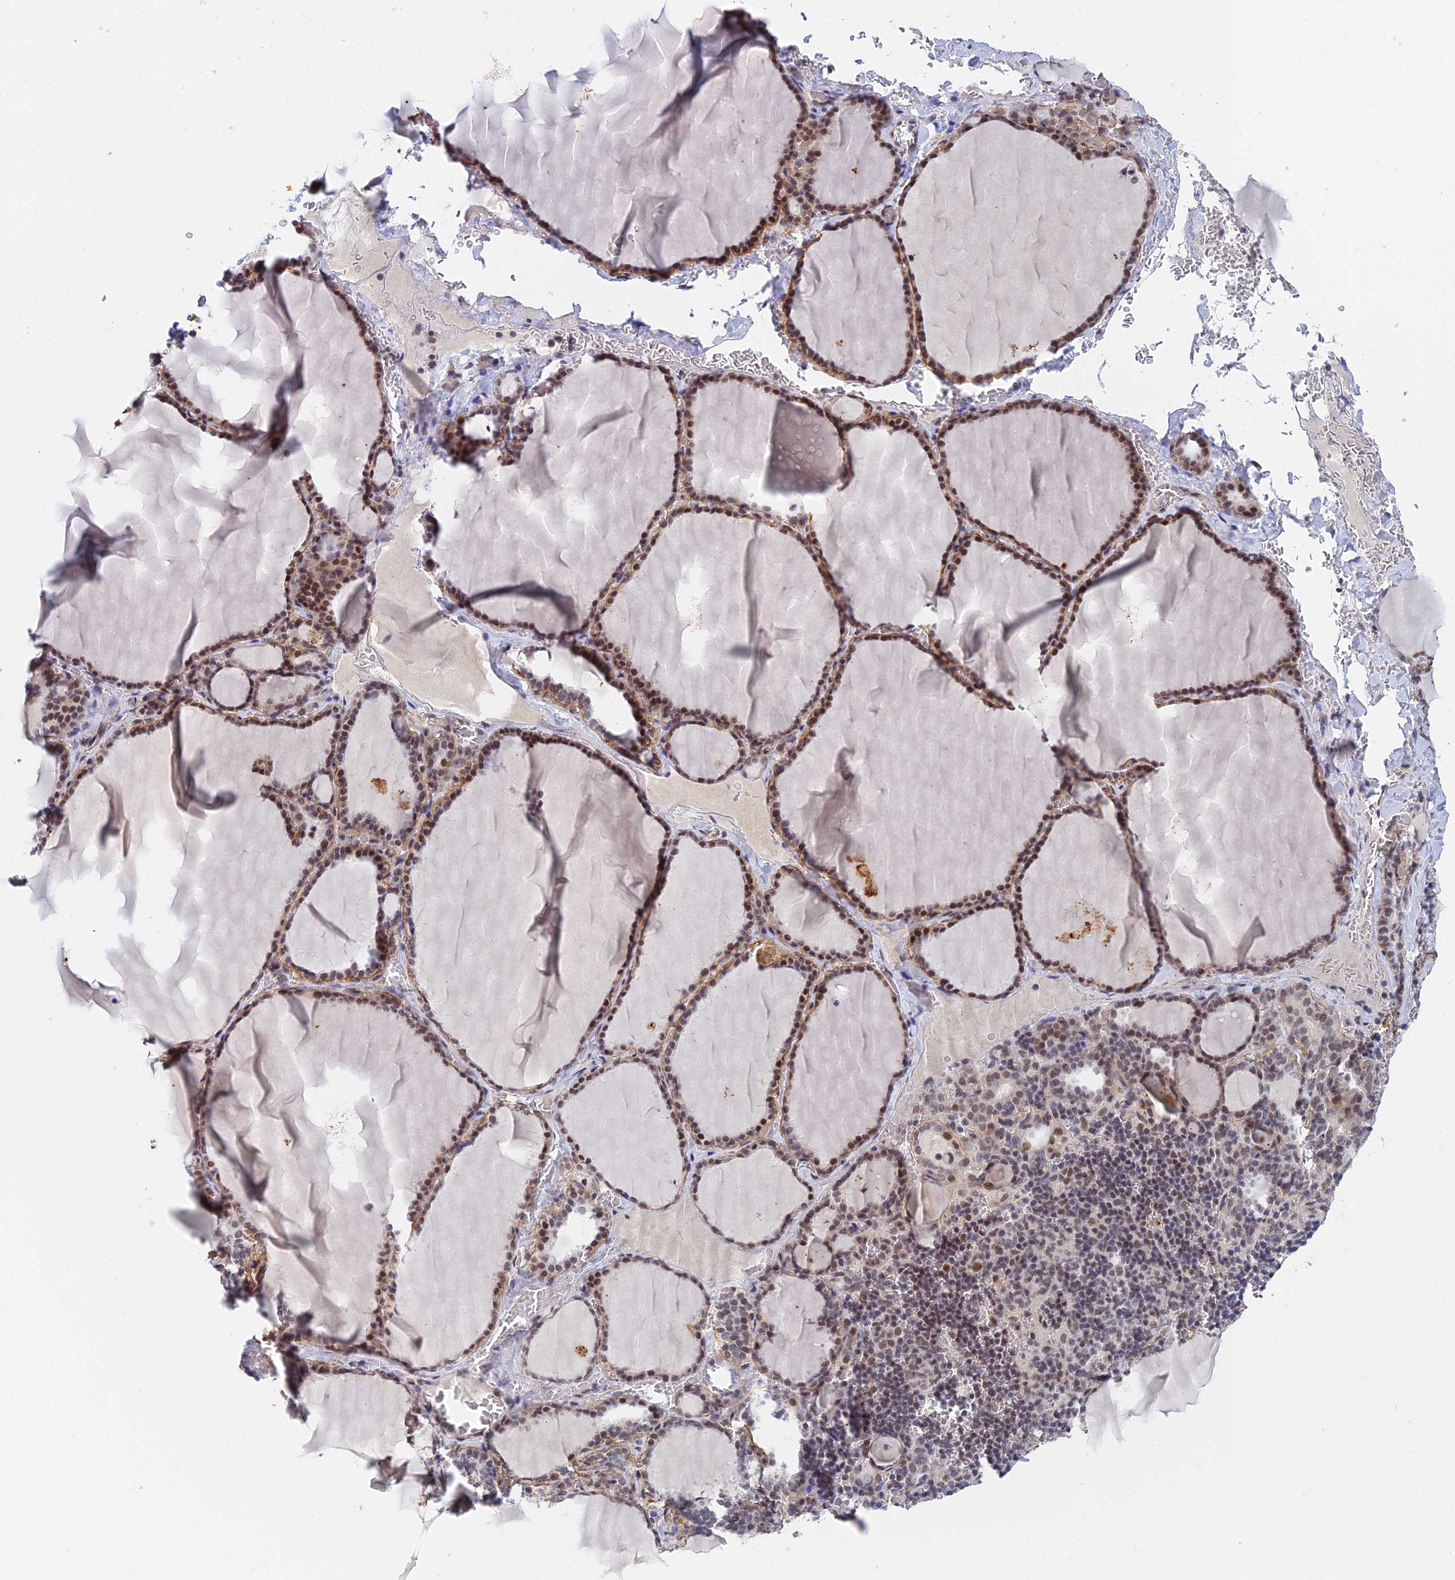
{"staining": {"intensity": "moderate", "quantity": "25%-75%", "location": "cytoplasmic/membranous,nuclear"}, "tissue": "thyroid gland", "cell_type": "Glandular cells", "image_type": "normal", "snomed": [{"axis": "morphology", "description": "Normal tissue, NOS"}, {"axis": "topography", "description": "Thyroid gland"}], "caption": "DAB immunohistochemical staining of normal human thyroid gland demonstrates moderate cytoplasmic/membranous,nuclear protein positivity in approximately 25%-75% of glandular cells.", "gene": "NSMCE1", "patient": {"sex": "female", "age": 39}}